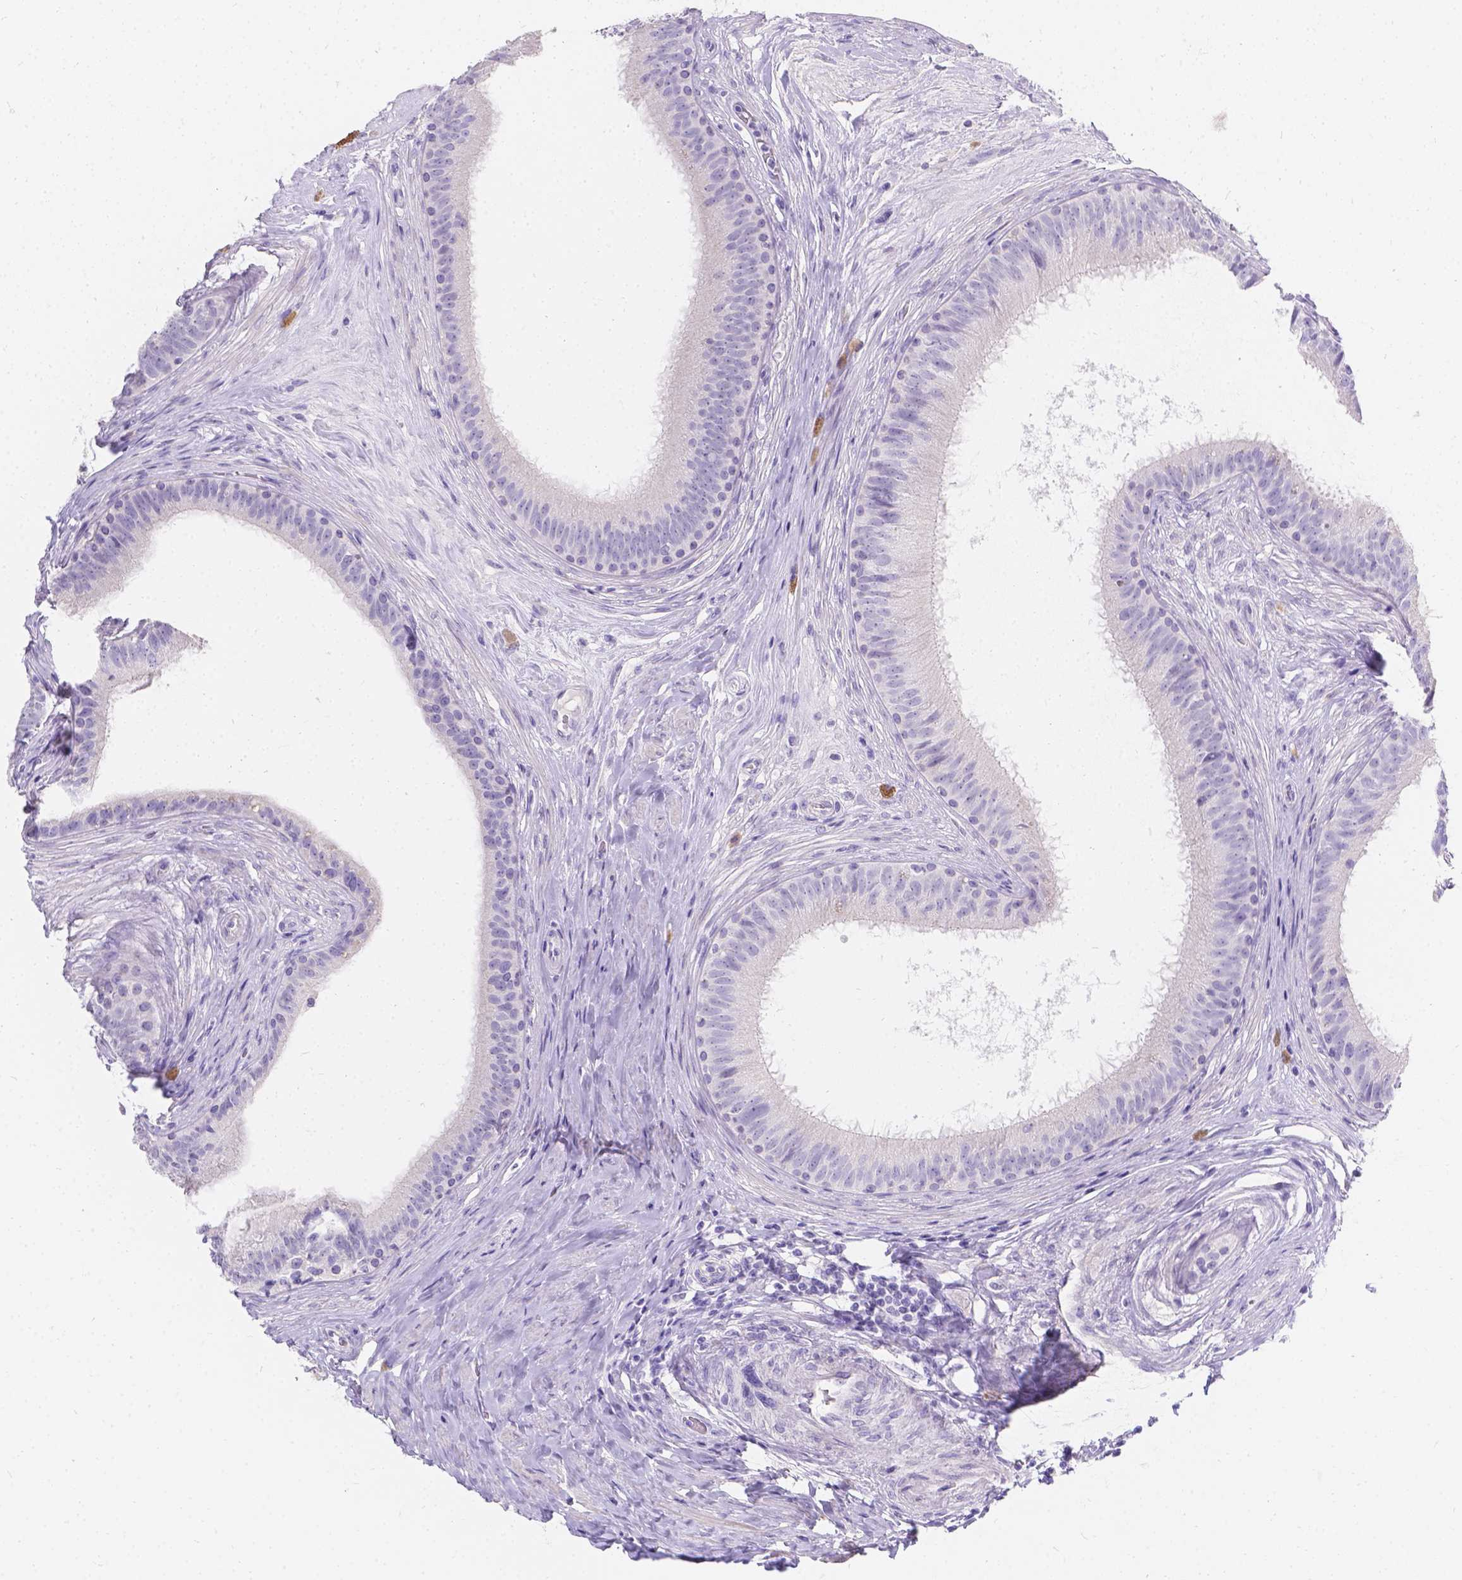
{"staining": {"intensity": "negative", "quantity": "none", "location": "none"}, "tissue": "epididymis", "cell_type": "Glandular cells", "image_type": "normal", "snomed": [{"axis": "morphology", "description": "Normal tissue, NOS"}, {"axis": "topography", "description": "Epididymis"}], "caption": "This is a image of IHC staining of benign epididymis, which shows no positivity in glandular cells.", "gene": "GNRHR", "patient": {"sex": "male", "age": 59}}